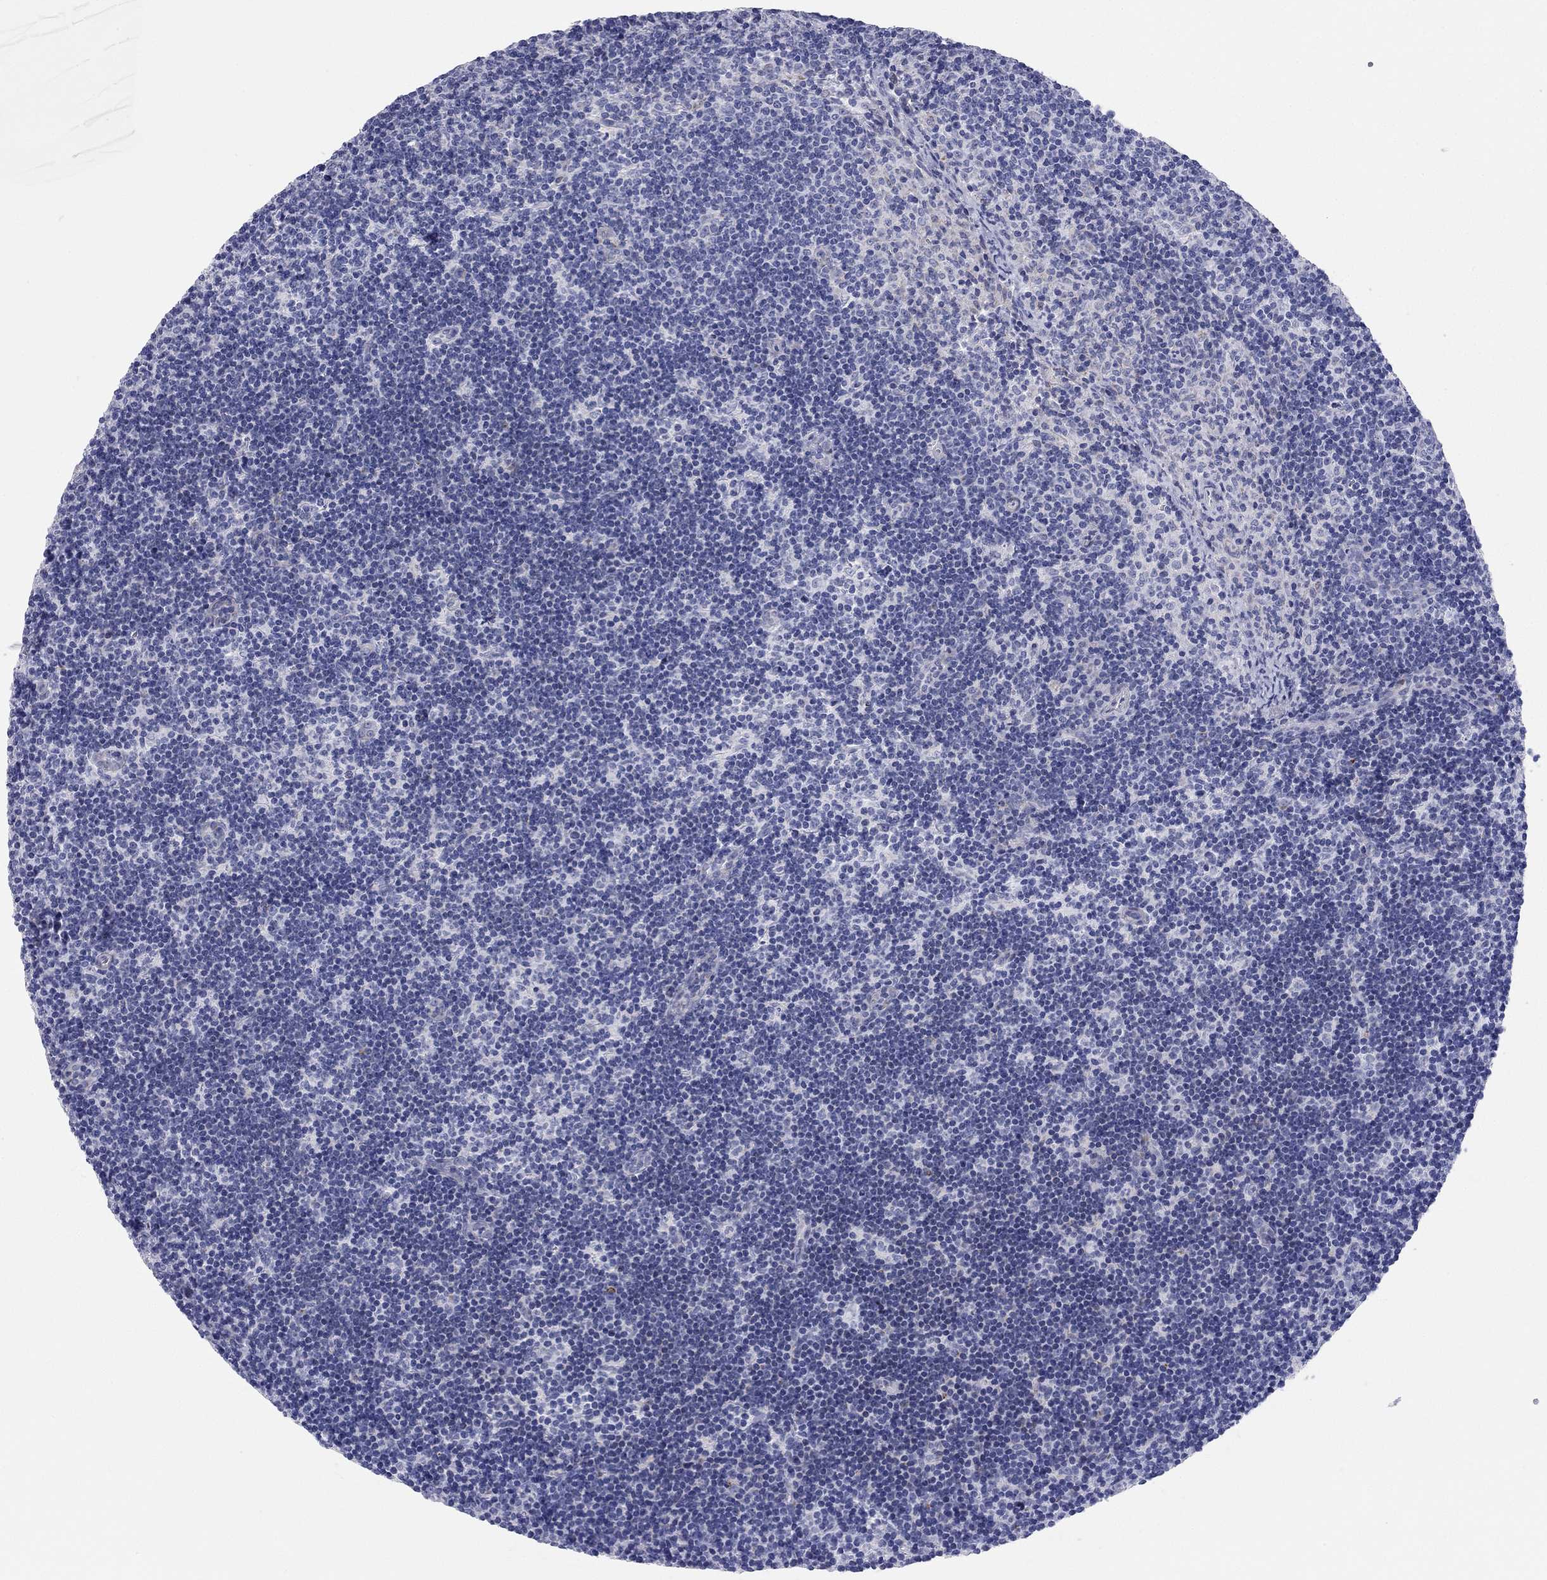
{"staining": {"intensity": "negative", "quantity": "none", "location": "none"}, "tissue": "lymph node", "cell_type": "Germinal center cells", "image_type": "normal", "snomed": [{"axis": "morphology", "description": "Normal tissue, NOS"}, {"axis": "topography", "description": "Lymph node"}], "caption": "This is an immunohistochemistry (IHC) image of normal lymph node. There is no expression in germinal center cells.", "gene": "CHI3L2", "patient": {"sex": "female", "age": 34}}